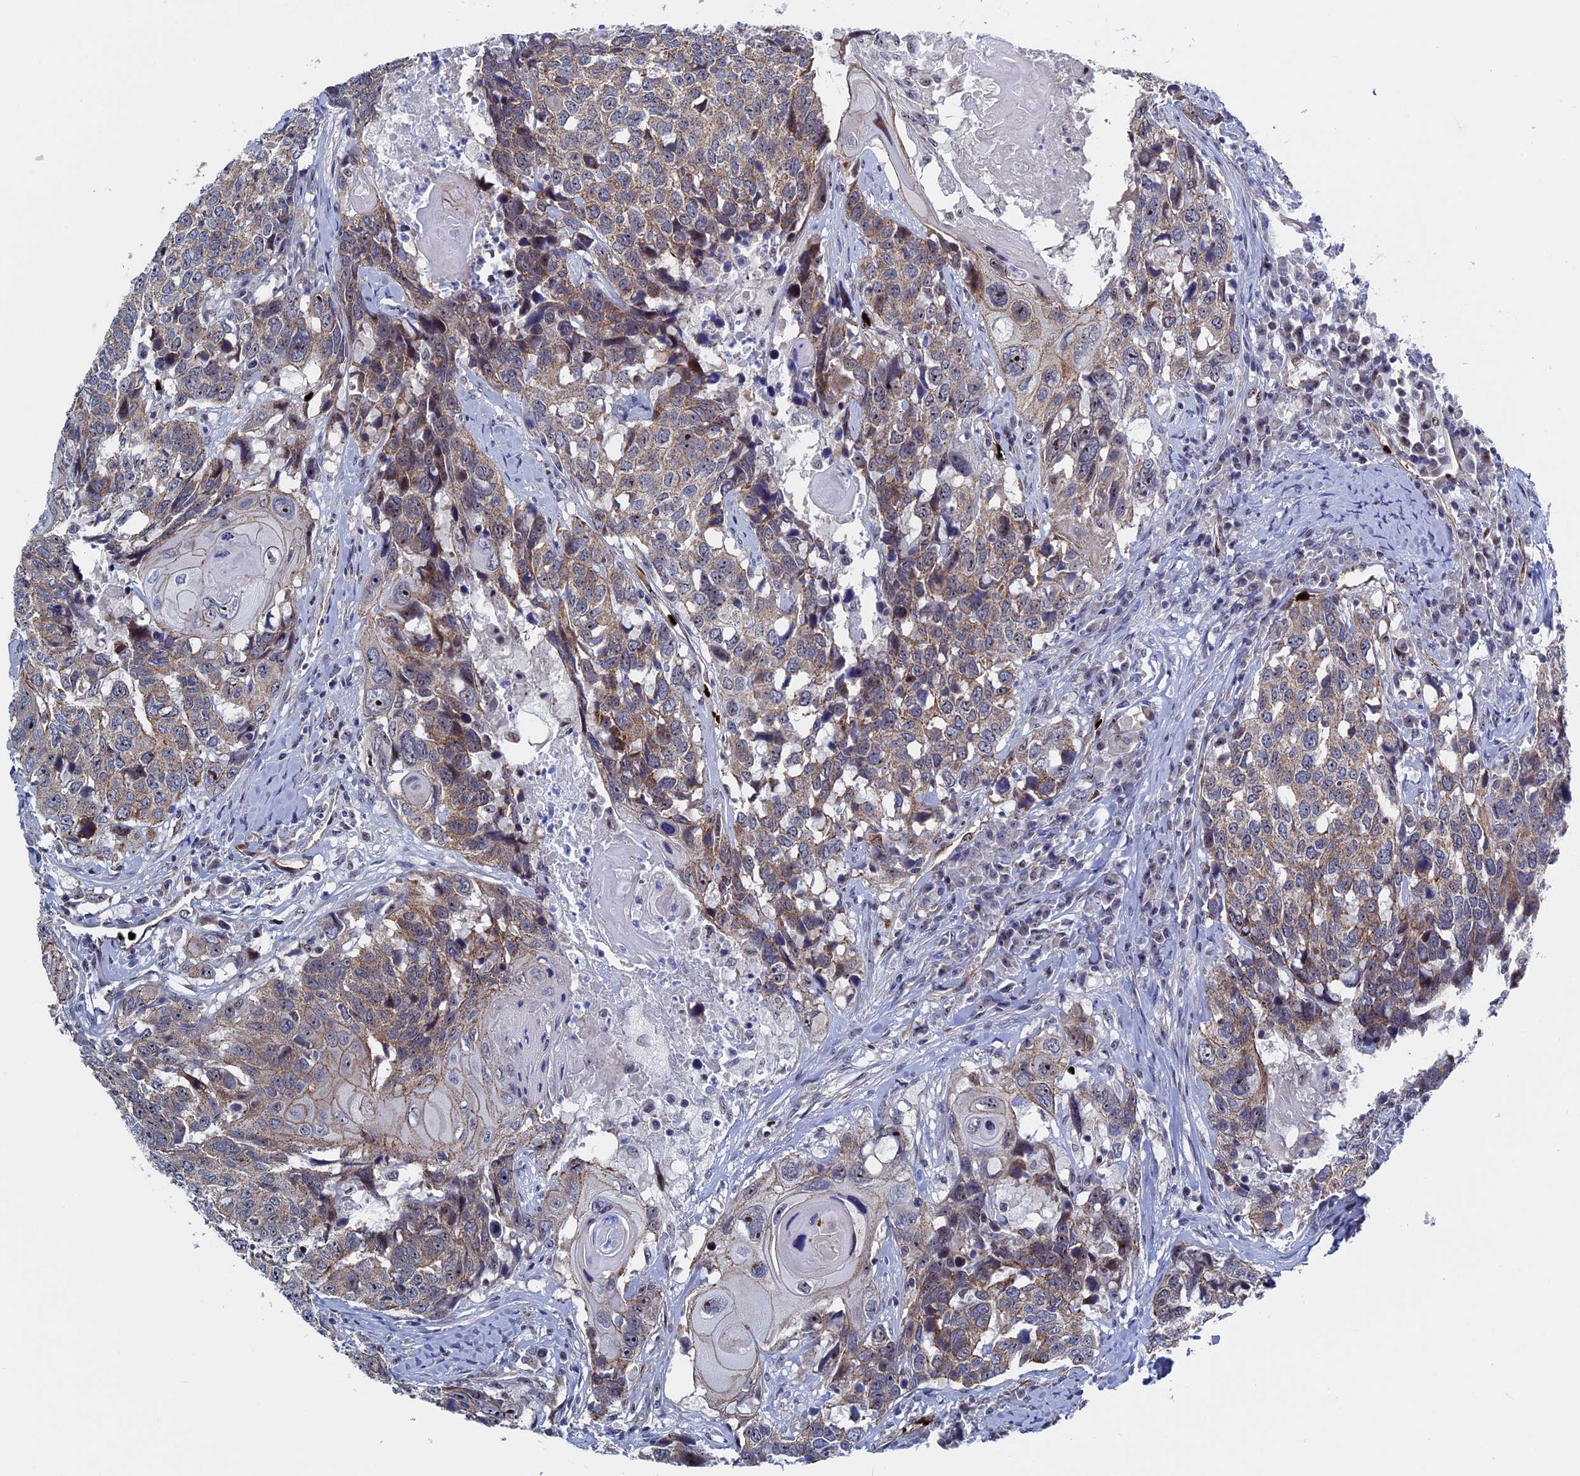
{"staining": {"intensity": "weak", "quantity": ">75%", "location": "cytoplasmic/membranous"}, "tissue": "head and neck cancer", "cell_type": "Tumor cells", "image_type": "cancer", "snomed": [{"axis": "morphology", "description": "Squamous cell carcinoma, NOS"}, {"axis": "topography", "description": "Head-Neck"}], "caption": "IHC micrograph of neoplastic tissue: head and neck squamous cell carcinoma stained using IHC demonstrates low levels of weak protein expression localized specifically in the cytoplasmic/membranous of tumor cells, appearing as a cytoplasmic/membranous brown color.", "gene": "EXOSC9", "patient": {"sex": "male", "age": 66}}